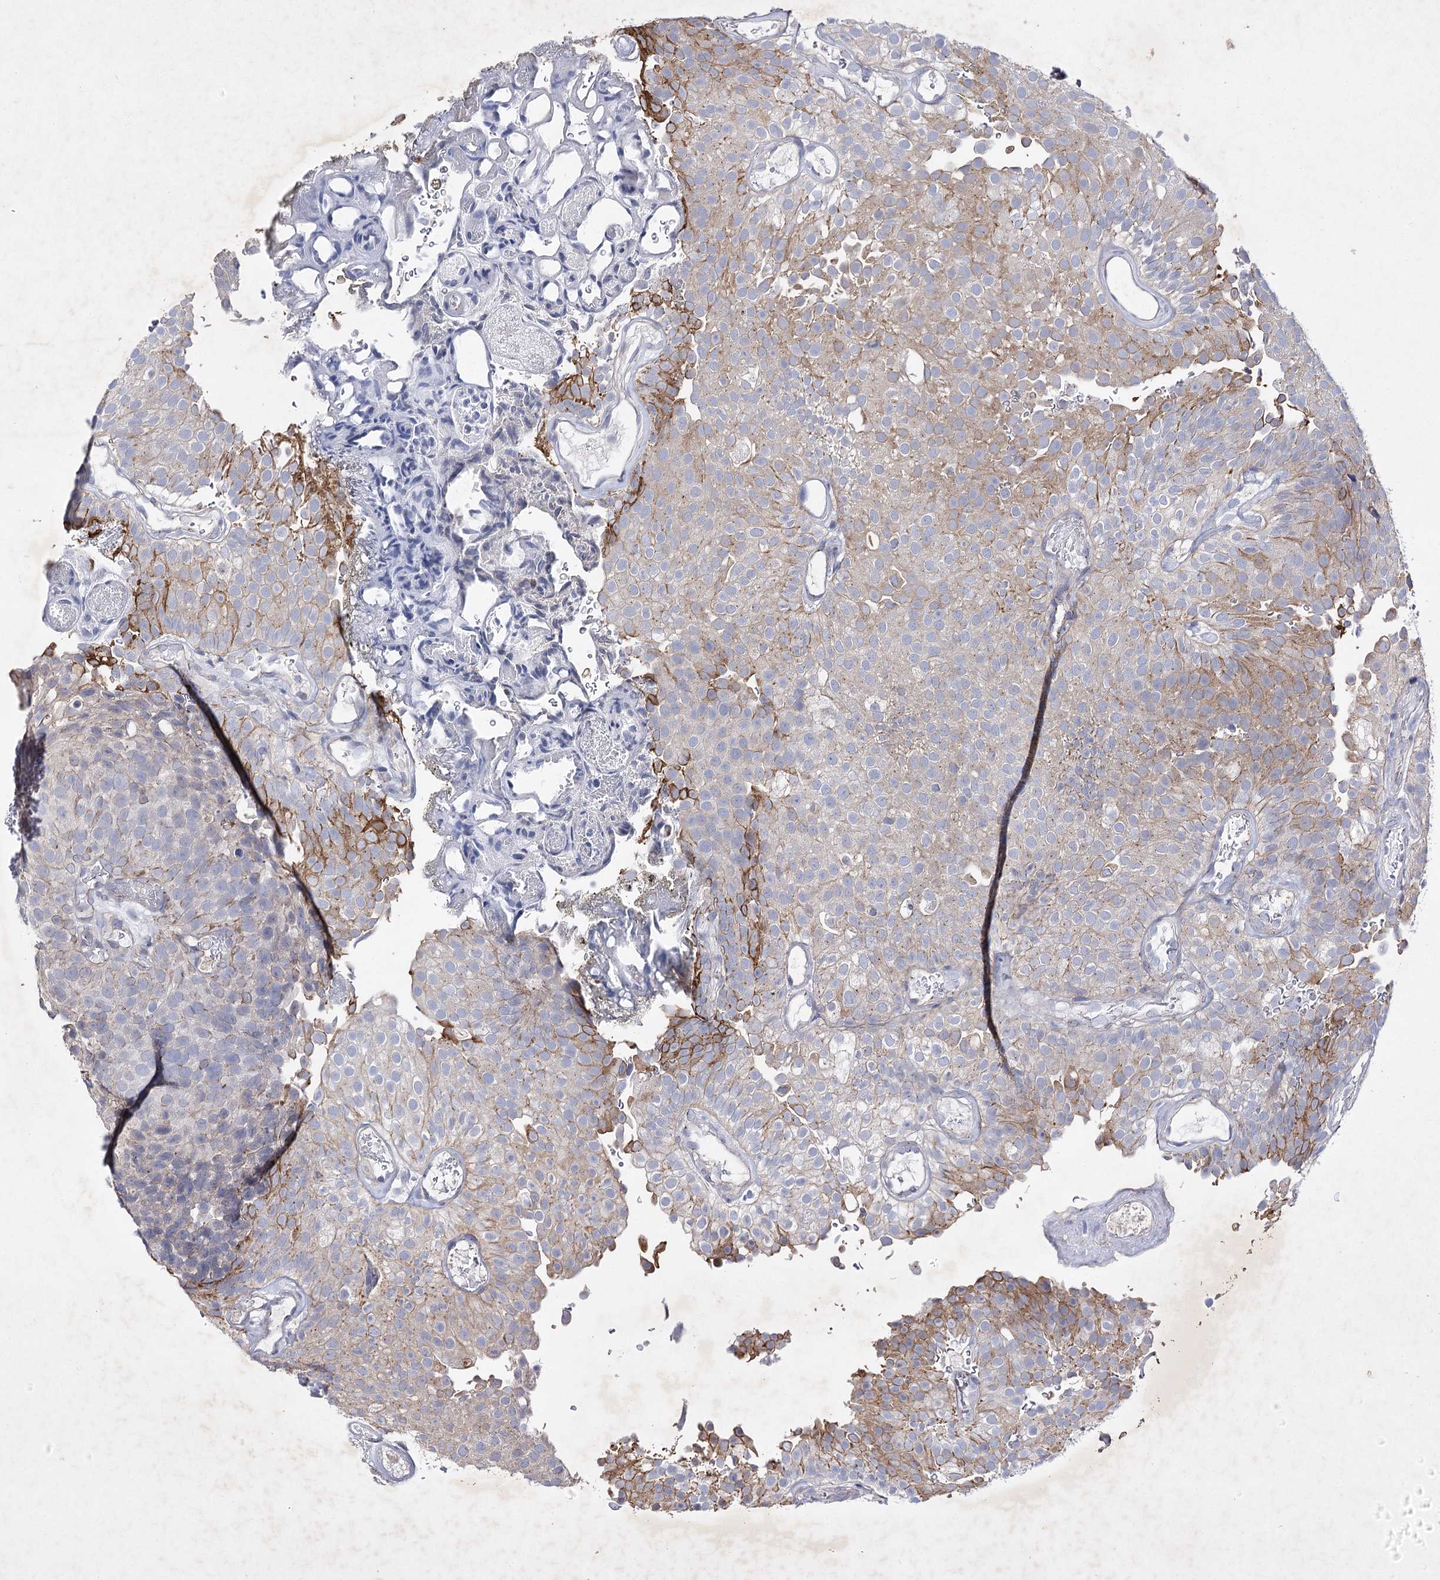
{"staining": {"intensity": "moderate", "quantity": "<25%", "location": "cytoplasmic/membranous"}, "tissue": "urothelial cancer", "cell_type": "Tumor cells", "image_type": "cancer", "snomed": [{"axis": "morphology", "description": "Urothelial carcinoma, Low grade"}, {"axis": "topography", "description": "Urinary bladder"}], "caption": "Tumor cells demonstrate low levels of moderate cytoplasmic/membranous staining in about <25% of cells in urothelial carcinoma (low-grade). (Brightfield microscopy of DAB IHC at high magnification).", "gene": "COX15", "patient": {"sex": "male", "age": 78}}